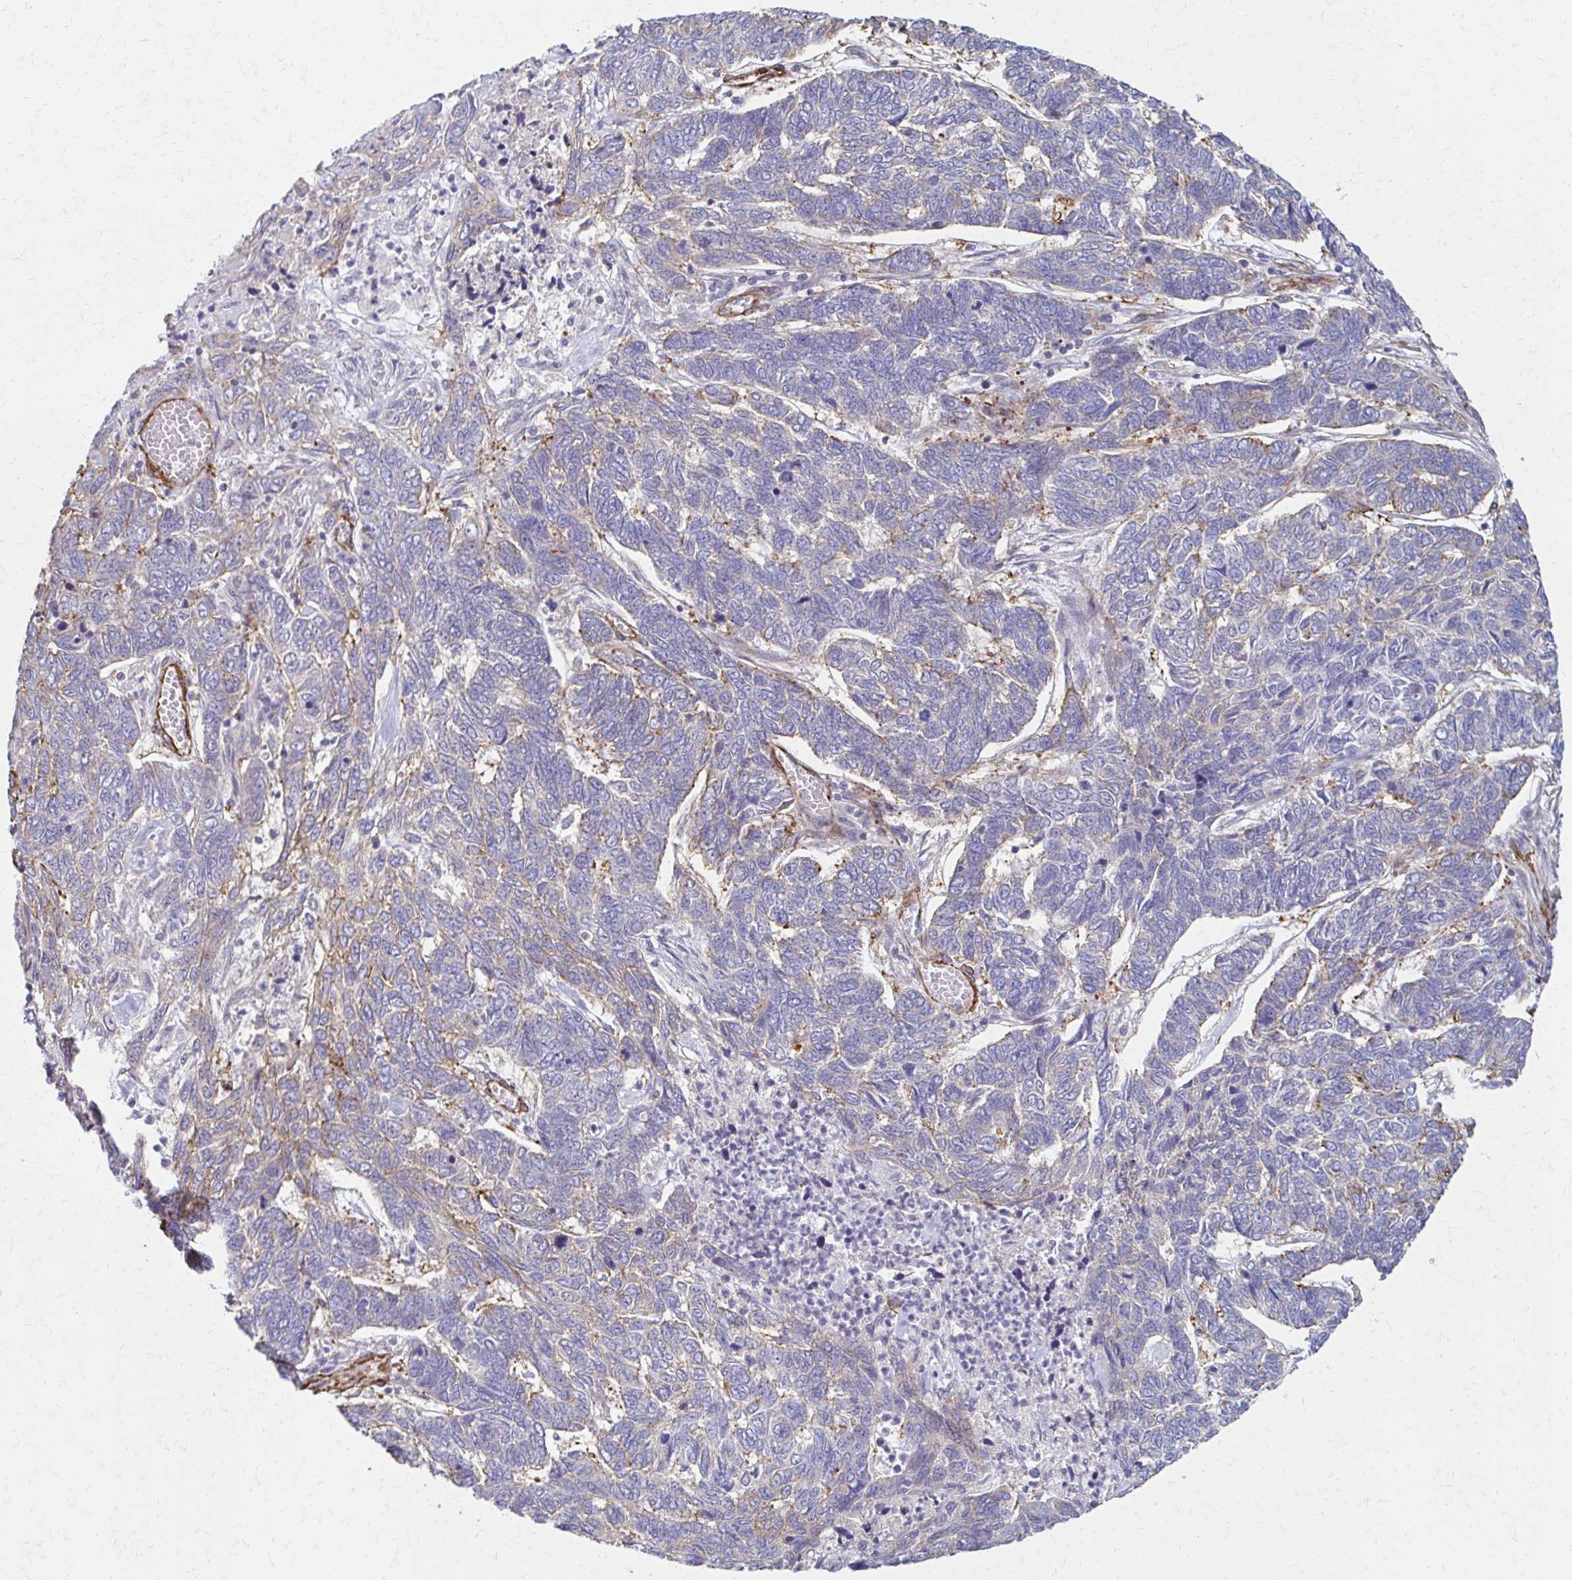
{"staining": {"intensity": "negative", "quantity": "none", "location": "none"}, "tissue": "skin cancer", "cell_type": "Tumor cells", "image_type": "cancer", "snomed": [{"axis": "morphology", "description": "Basal cell carcinoma"}, {"axis": "topography", "description": "Skin"}], "caption": "High magnification brightfield microscopy of skin basal cell carcinoma stained with DAB (3,3'-diaminobenzidine) (brown) and counterstained with hematoxylin (blue): tumor cells show no significant positivity.", "gene": "TIMMDC1", "patient": {"sex": "female", "age": 65}}